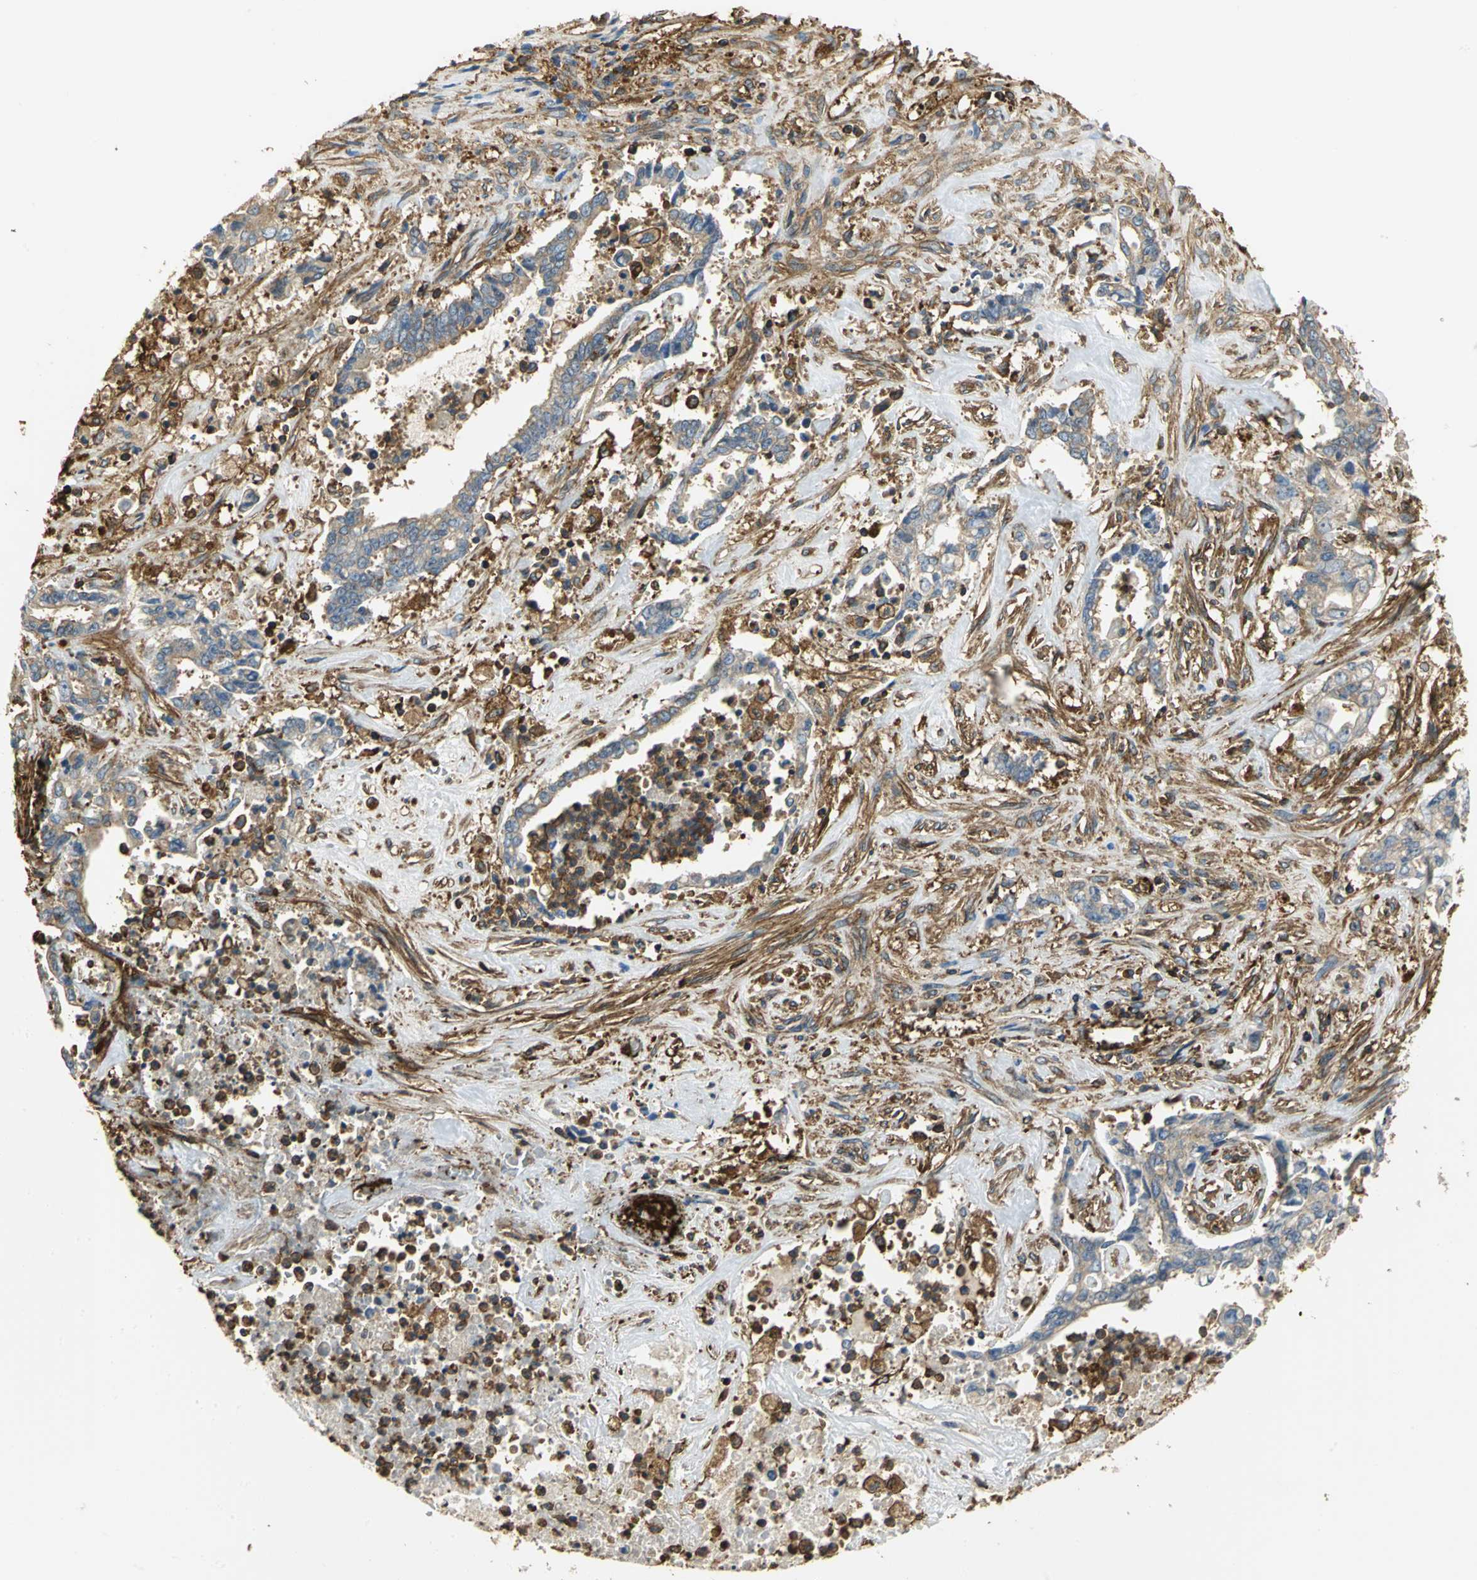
{"staining": {"intensity": "weak", "quantity": ">75%", "location": "cytoplasmic/membranous"}, "tissue": "liver cancer", "cell_type": "Tumor cells", "image_type": "cancer", "snomed": [{"axis": "morphology", "description": "Cholangiocarcinoma"}, {"axis": "topography", "description": "Liver"}], "caption": "Liver cholangiocarcinoma tissue exhibits weak cytoplasmic/membranous positivity in approximately >75% of tumor cells, visualized by immunohistochemistry. (Brightfield microscopy of DAB IHC at high magnification).", "gene": "TLN1", "patient": {"sex": "male", "age": 57}}